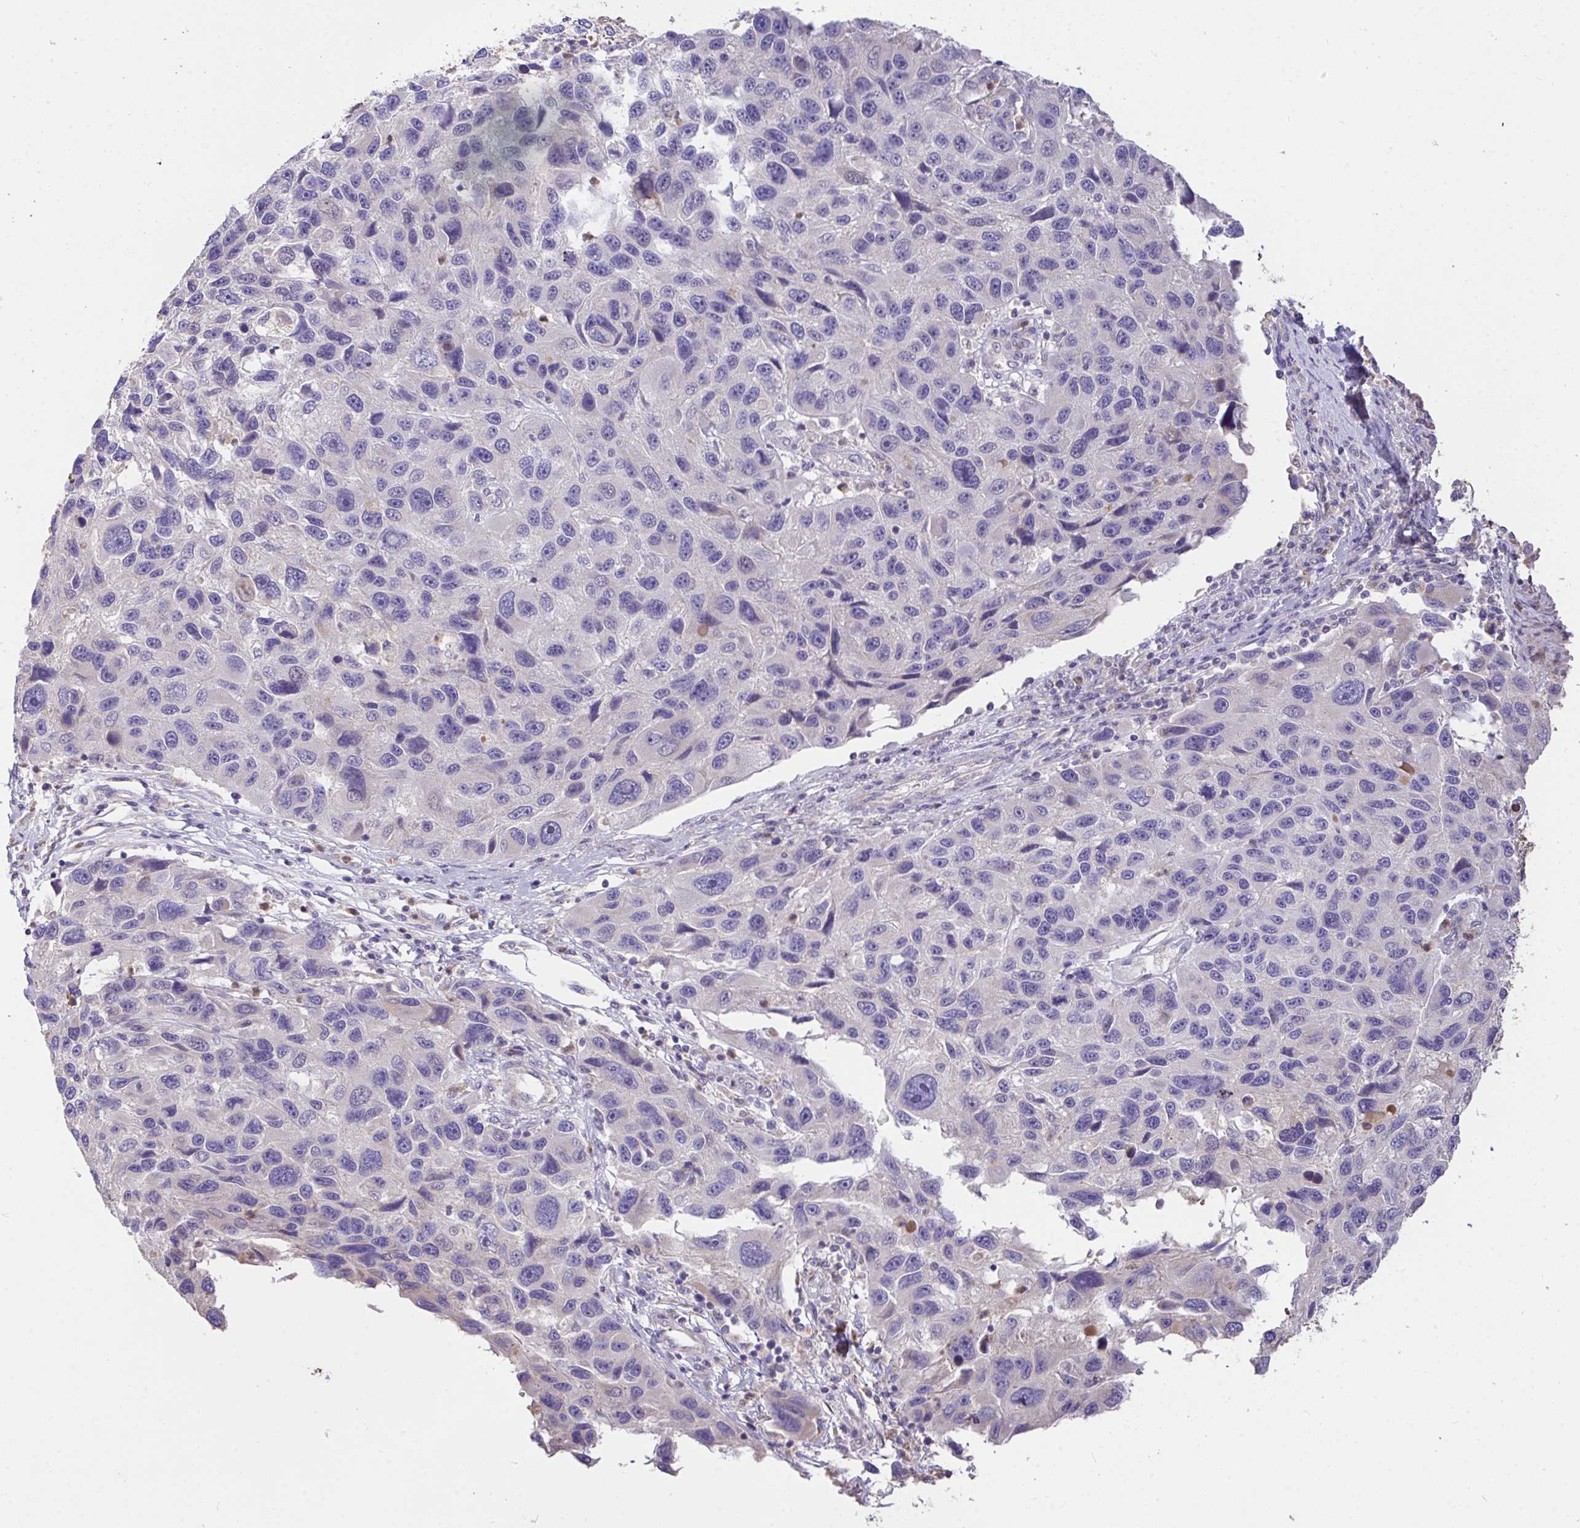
{"staining": {"intensity": "negative", "quantity": "none", "location": "none"}, "tissue": "melanoma", "cell_type": "Tumor cells", "image_type": "cancer", "snomed": [{"axis": "morphology", "description": "Malignant melanoma, NOS"}, {"axis": "topography", "description": "Skin"}], "caption": "Human melanoma stained for a protein using immunohistochemistry (IHC) reveals no staining in tumor cells.", "gene": "FCER1A", "patient": {"sex": "male", "age": 53}}